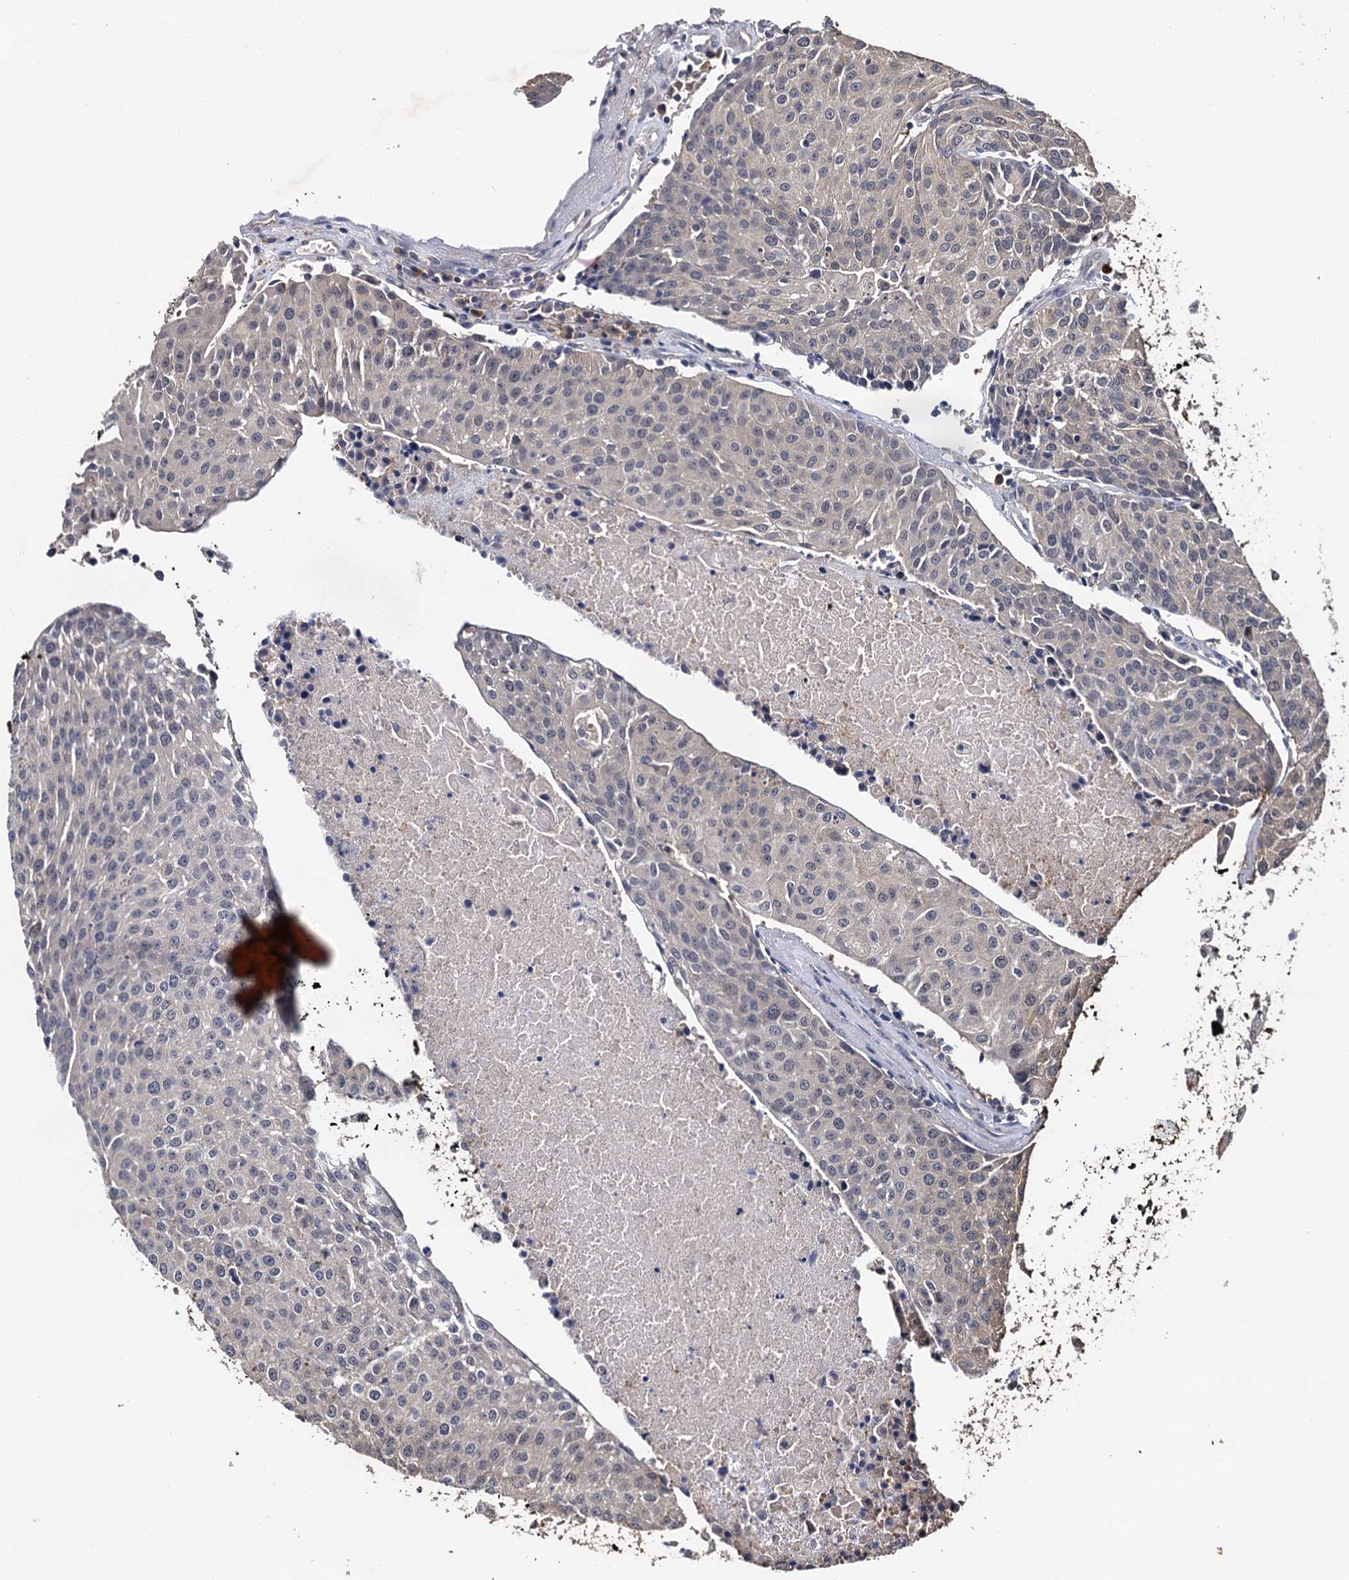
{"staining": {"intensity": "negative", "quantity": "none", "location": "none"}, "tissue": "urothelial cancer", "cell_type": "Tumor cells", "image_type": "cancer", "snomed": [{"axis": "morphology", "description": "Urothelial carcinoma, High grade"}, {"axis": "topography", "description": "Urinary bladder"}], "caption": "An image of urothelial carcinoma (high-grade) stained for a protein exhibits no brown staining in tumor cells. (DAB IHC with hematoxylin counter stain).", "gene": "SLC46A3", "patient": {"sex": "female", "age": 85}}